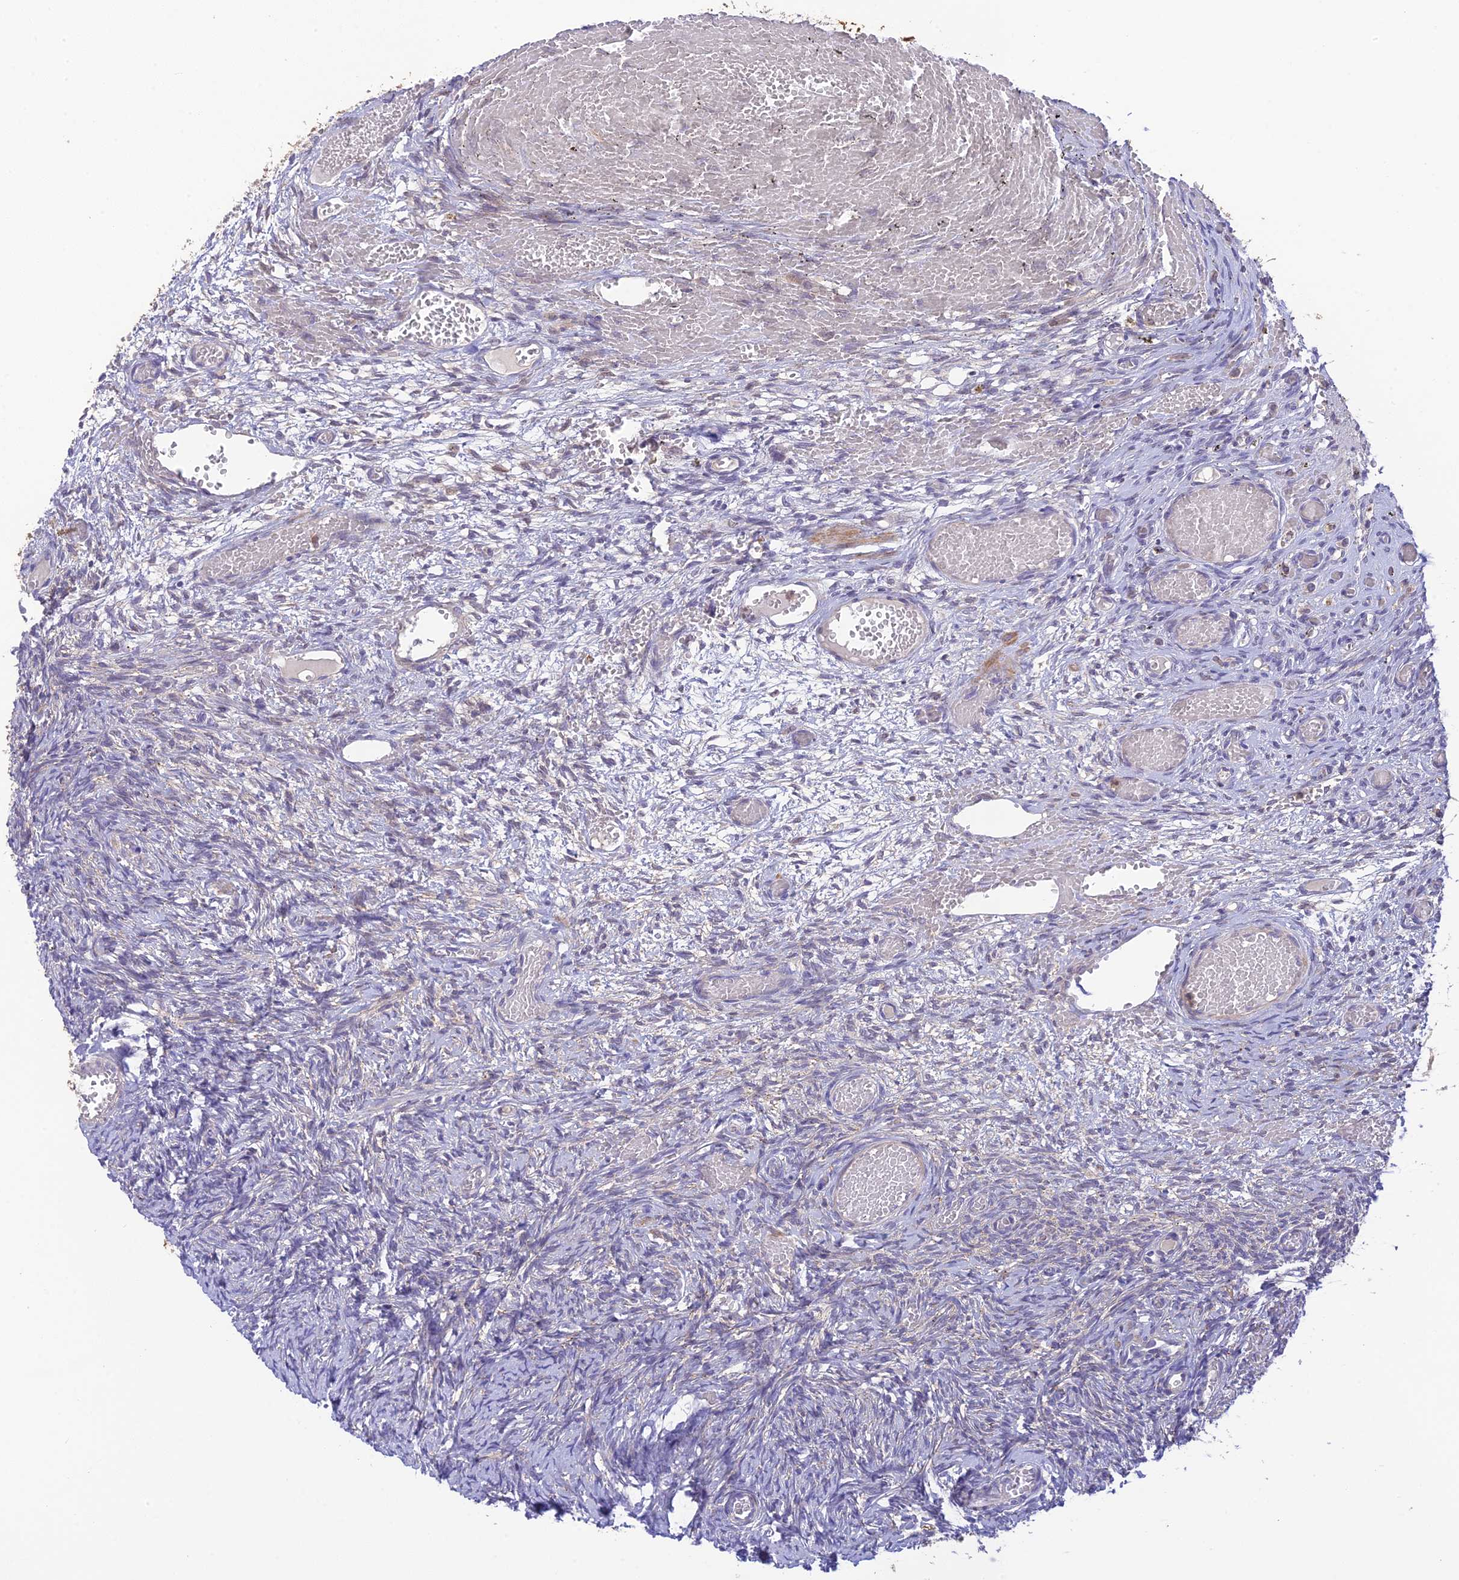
{"staining": {"intensity": "negative", "quantity": "none", "location": "none"}, "tissue": "ovary", "cell_type": "Ovarian stroma cells", "image_type": "normal", "snomed": [{"axis": "morphology", "description": "Adenocarcinoma, NOS"}, {"axis": "topography", "description": "Endometrium"}], "caption": "Ovarian stroma cells show no significant protein expression in normal ovary. (Immunohistochemistry (ihc), brightfield microscopy, high magnification).", "gene": "BMT2", "patient": {"sex": "female", "age": 32}}